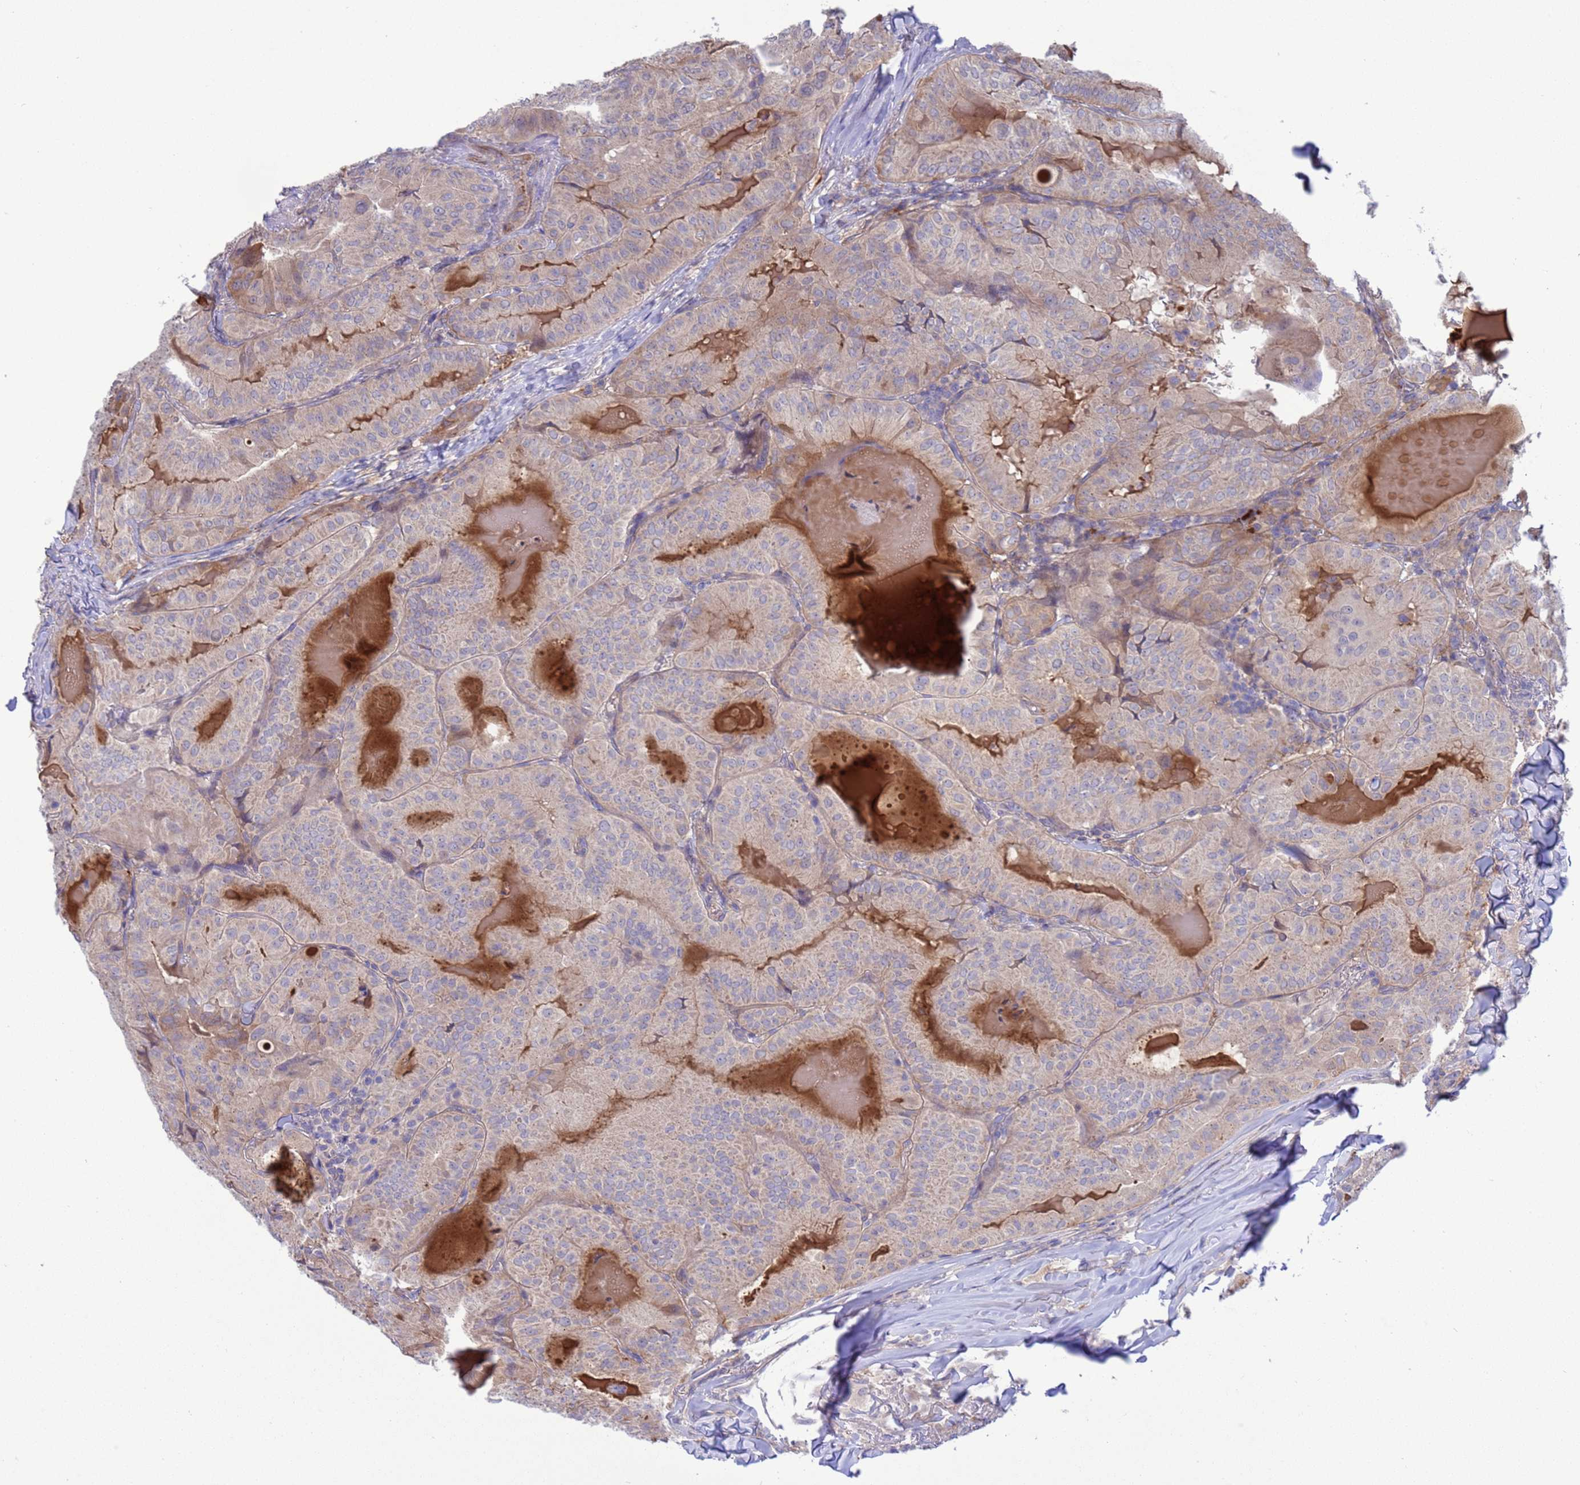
{"staining": {"intensity": "weak", "quantity": "<25%", "location": "cytoplasmic/membranous"}, "tissue": "thyroid cancer", "cell_type": "Tumor cells", "image_type": "cancer", "snomed": [{"axis": "morphology", "description": "Papillary adenocarcinoma, NOS"}, {"axis": "topography", "description": "Thyroid gland"}], "caption": "High magnification brightfield microscopy of thyroid cancer (papillary adenocarcinoma) stained with DAB (brown) and counterstained with hematoxylin (blue): tumor cells show no significant positivity.", "gene": "GJA10", "patient": {"sex": "female", "age": 68}}